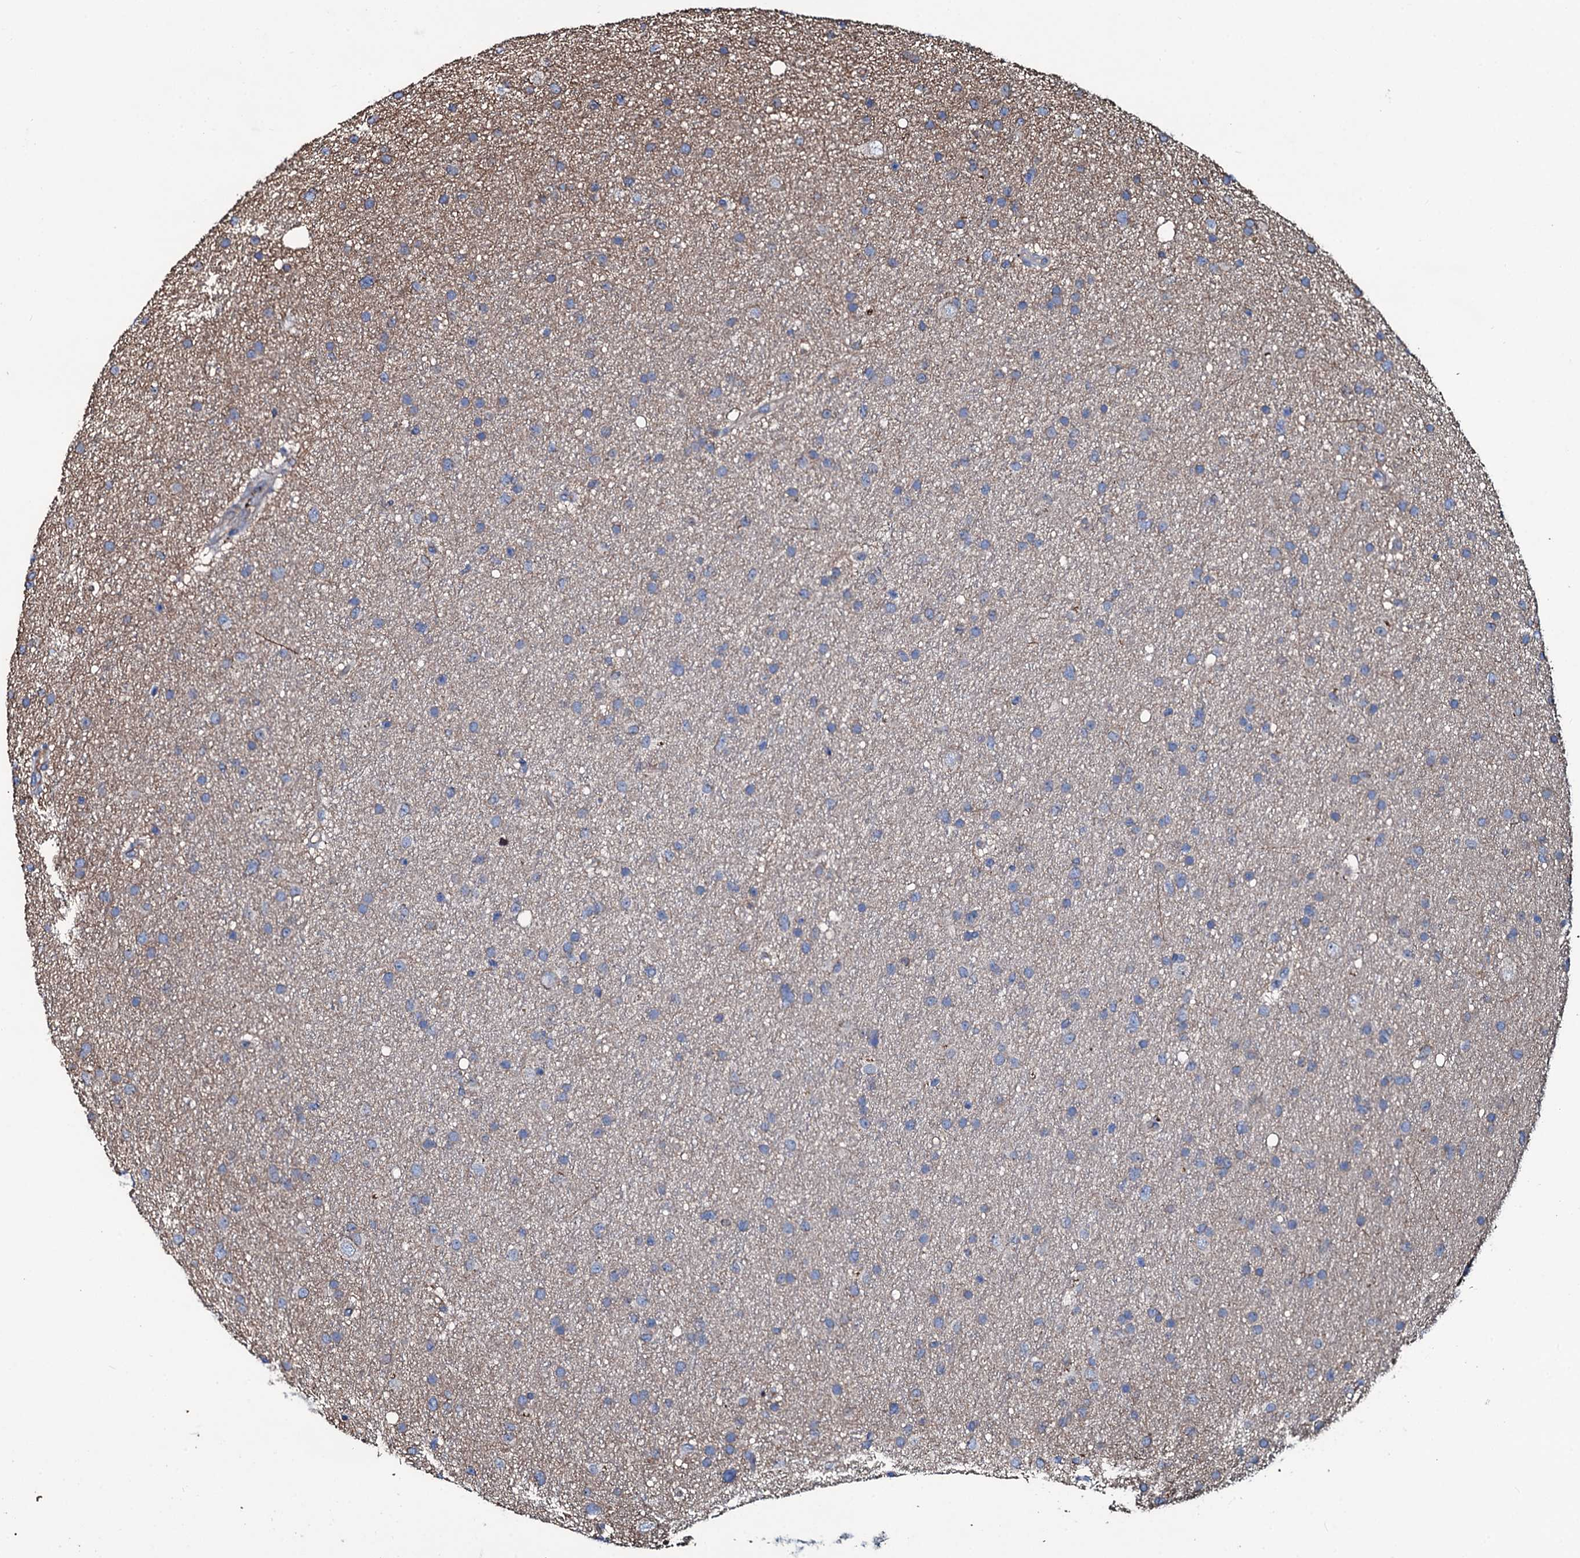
{"staining": {"intensity": "negative", "quantity": "none", "location": "none"}, "tissue": "glioma", "cell_type": "Tumor cells", "image_type": "cancer", "snomed": [{"axis": "morphology", "description": "Glioma, malignant, Low grade"}, {"axis": "topography", "description": "Cerebral cortex"}], "caption": "DAB immunohistochemical staining of human malignant glioma (low-grade) displays no significant staining in tumor cells.", "gene": "DMAC2", "patient": {"sex": "female", "age": 39}}